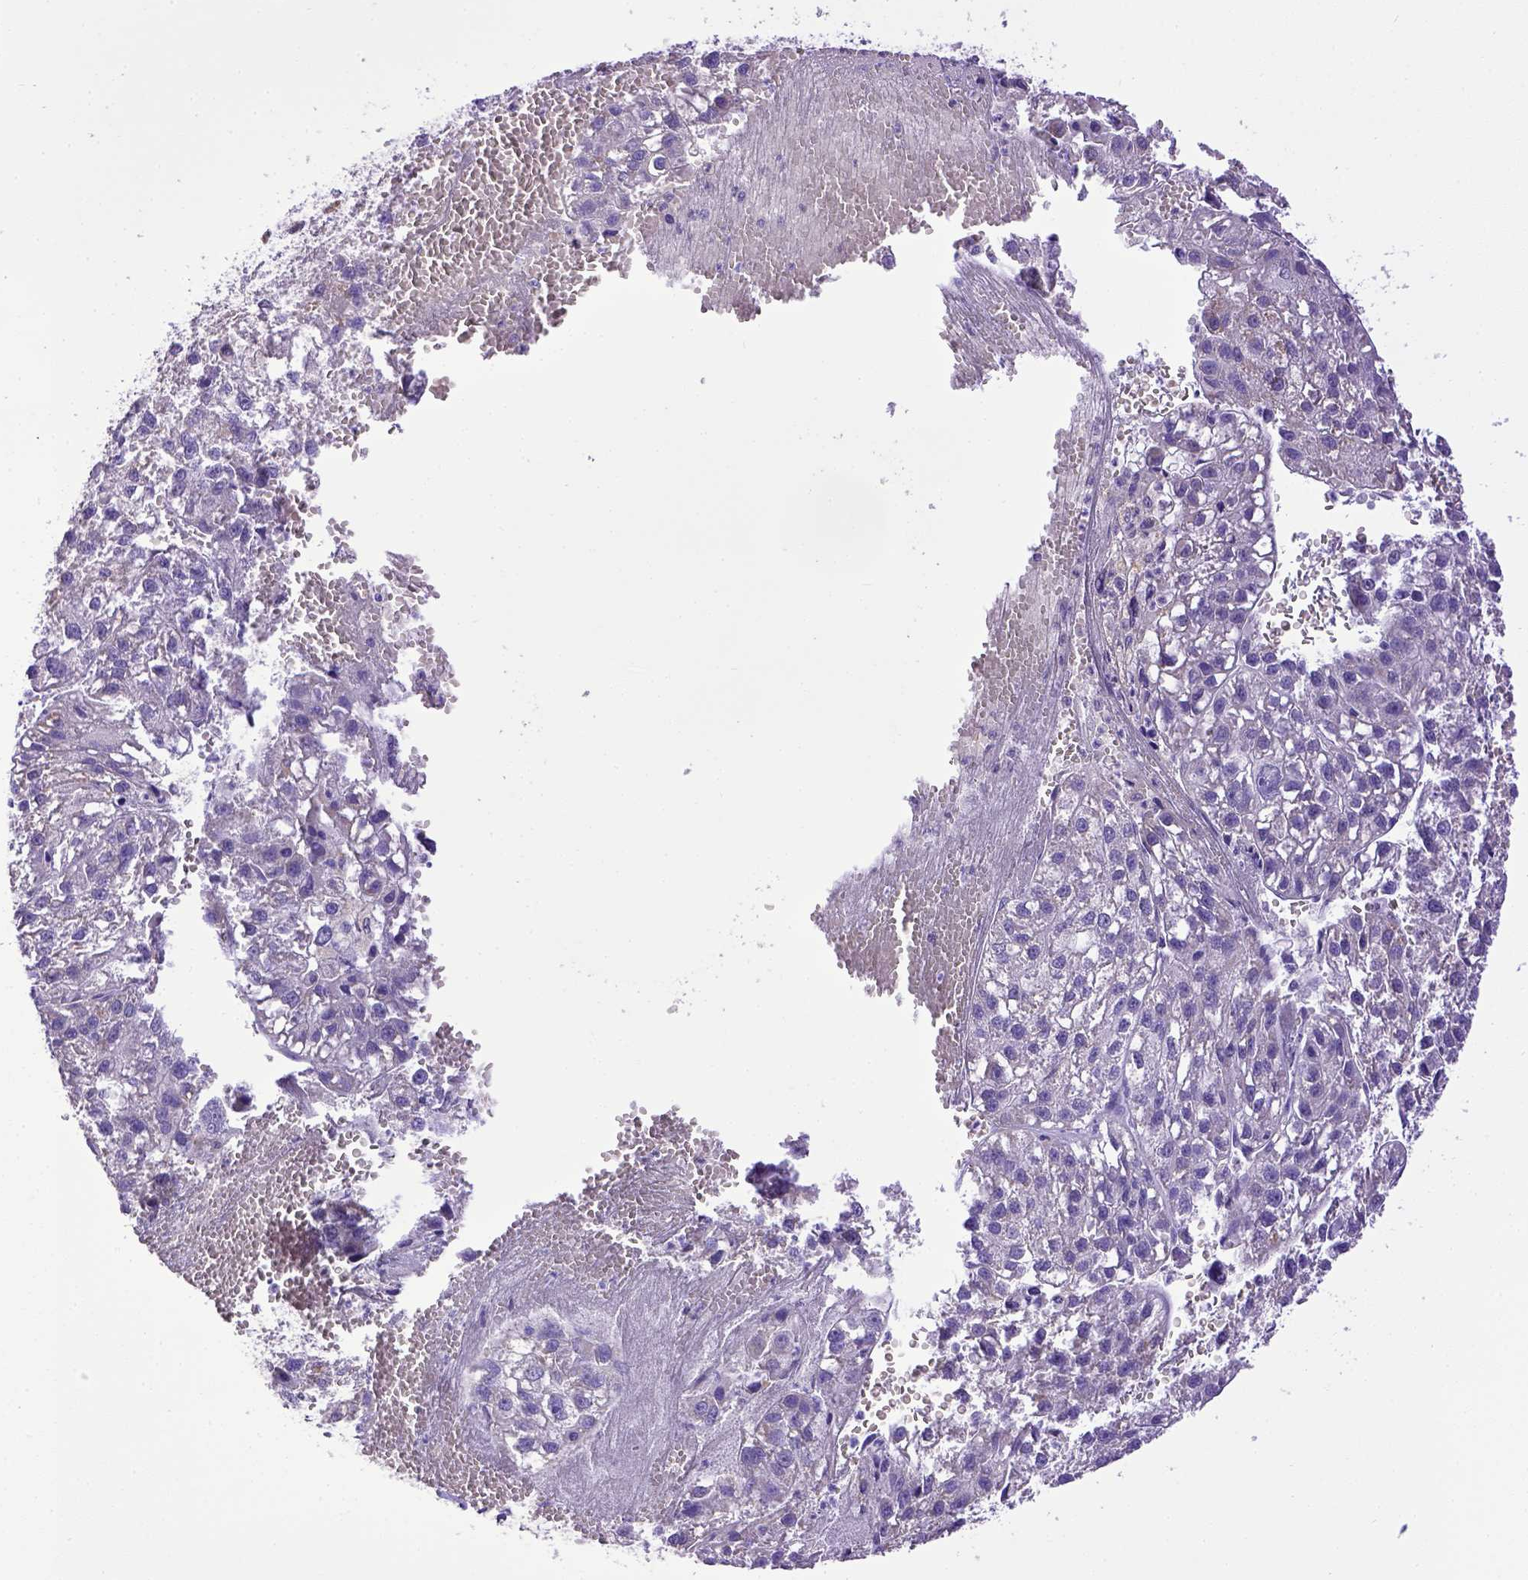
{"staining": {"intensity": "negative", "quantity": "none", "location": "none"}, "tissue": "liver cancer", "cell_type": "Tumor cells", "image_type": "cancer", "snomed": [{"axis": "morphology", "description": "Carcinoma, Hepatocellular, NOS"}, {"axis": "topography", "description": "Liver"}], "caption": "Liver hepatocellular carcinoma was stained to show a protein in brown. There is no significant staining in tumor cells. (Immunohistochemistry (ihc), brightfield microscopy, high magnification).", "gene": "SPEF1", "patient": {"sex": "female", "age": 70}}